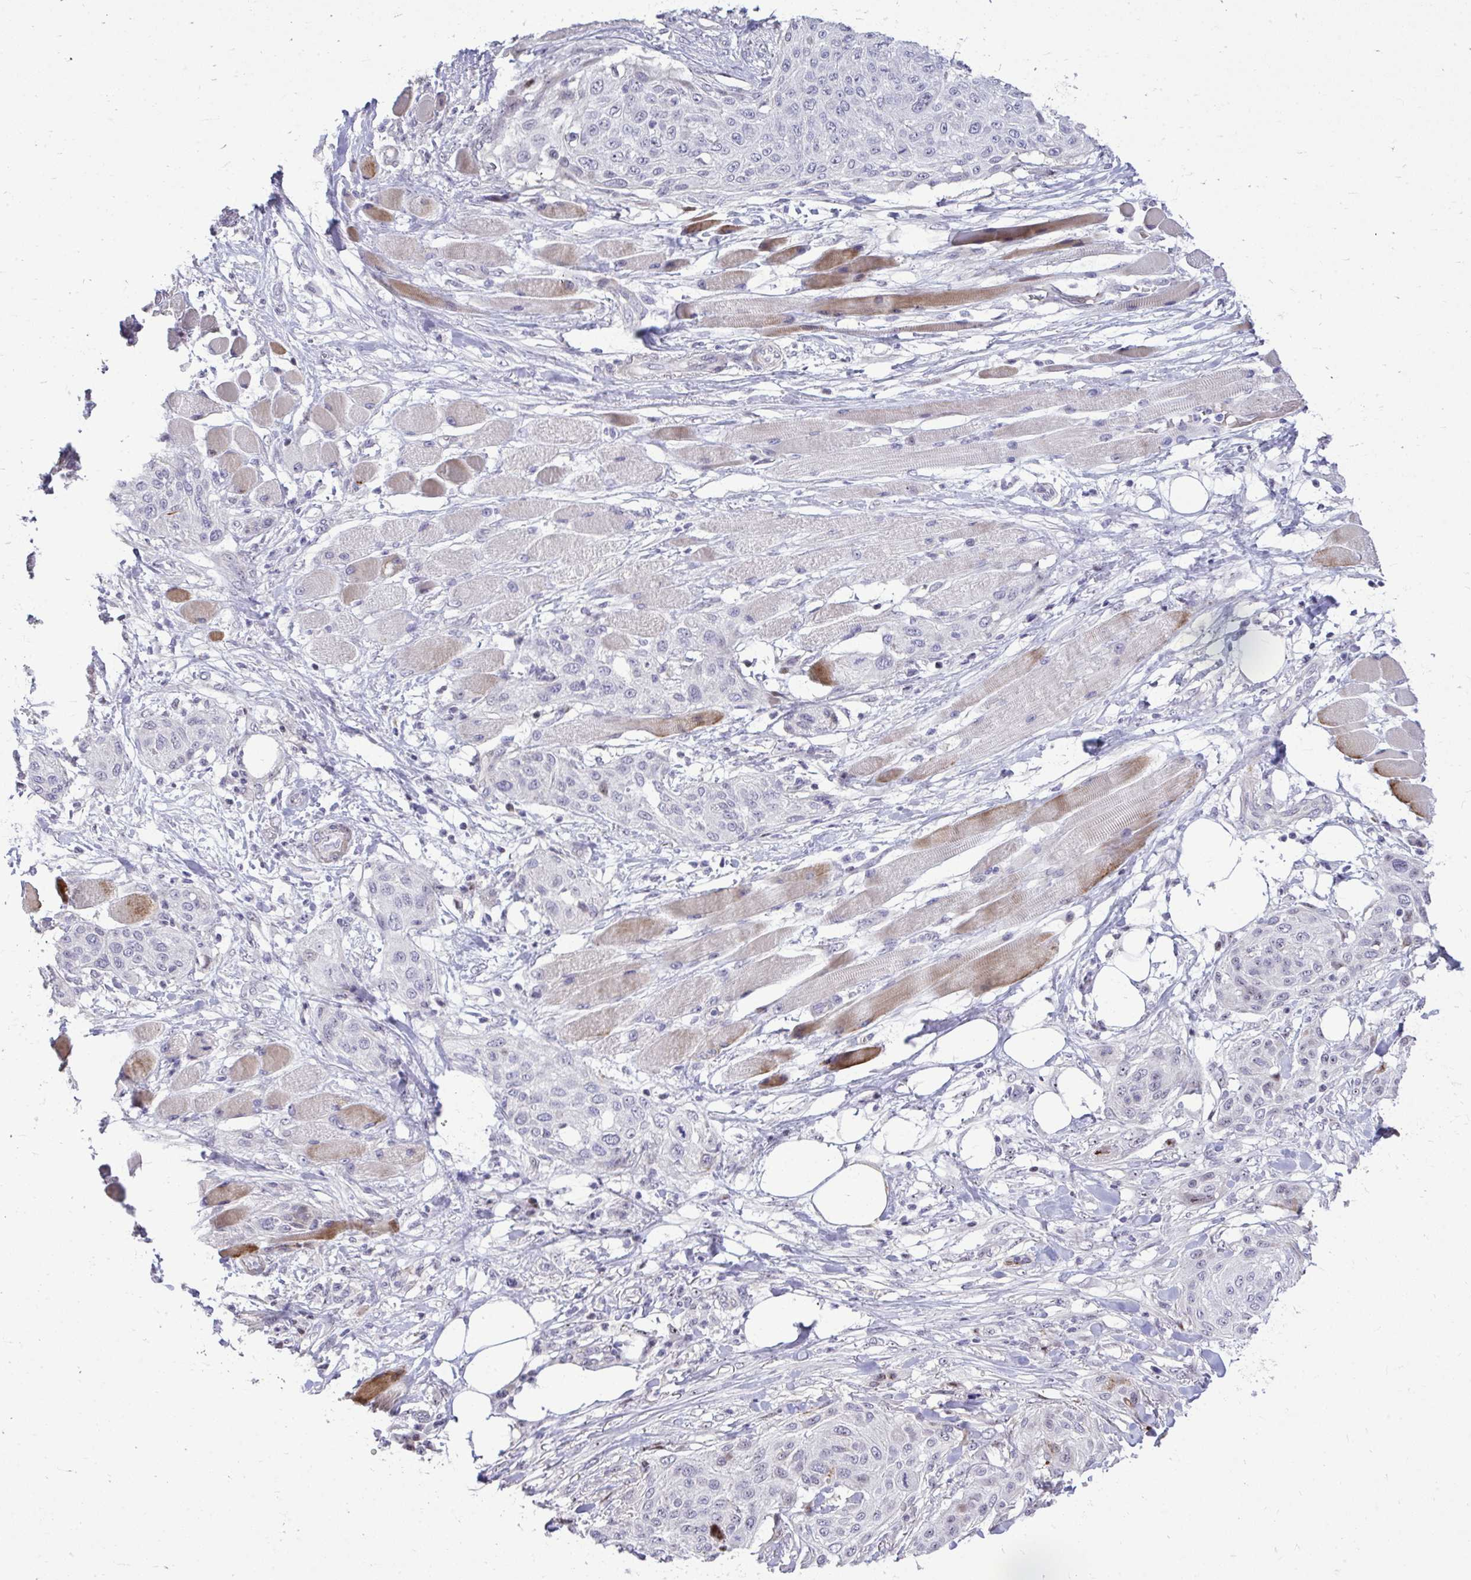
{"staining": {"intensity": "negative", "quantity": "none", "location": "none"}, "tissue": "skin cancer", "cell_type": "Tumor cells", "image_type": "cancer", "snomed": [{"axis": "morphology", "description": "Squamous cell carcinoma, NOS"}, {"axis": "topography", "description": "Skin"}], "caption": "High power microscopy image of an IHC micrograph of skin squamous cell carcinoma, revealing no significant staining in tumor cells.", "gene": "DLX4", "patient": {"sex": "female", "age": 87}}